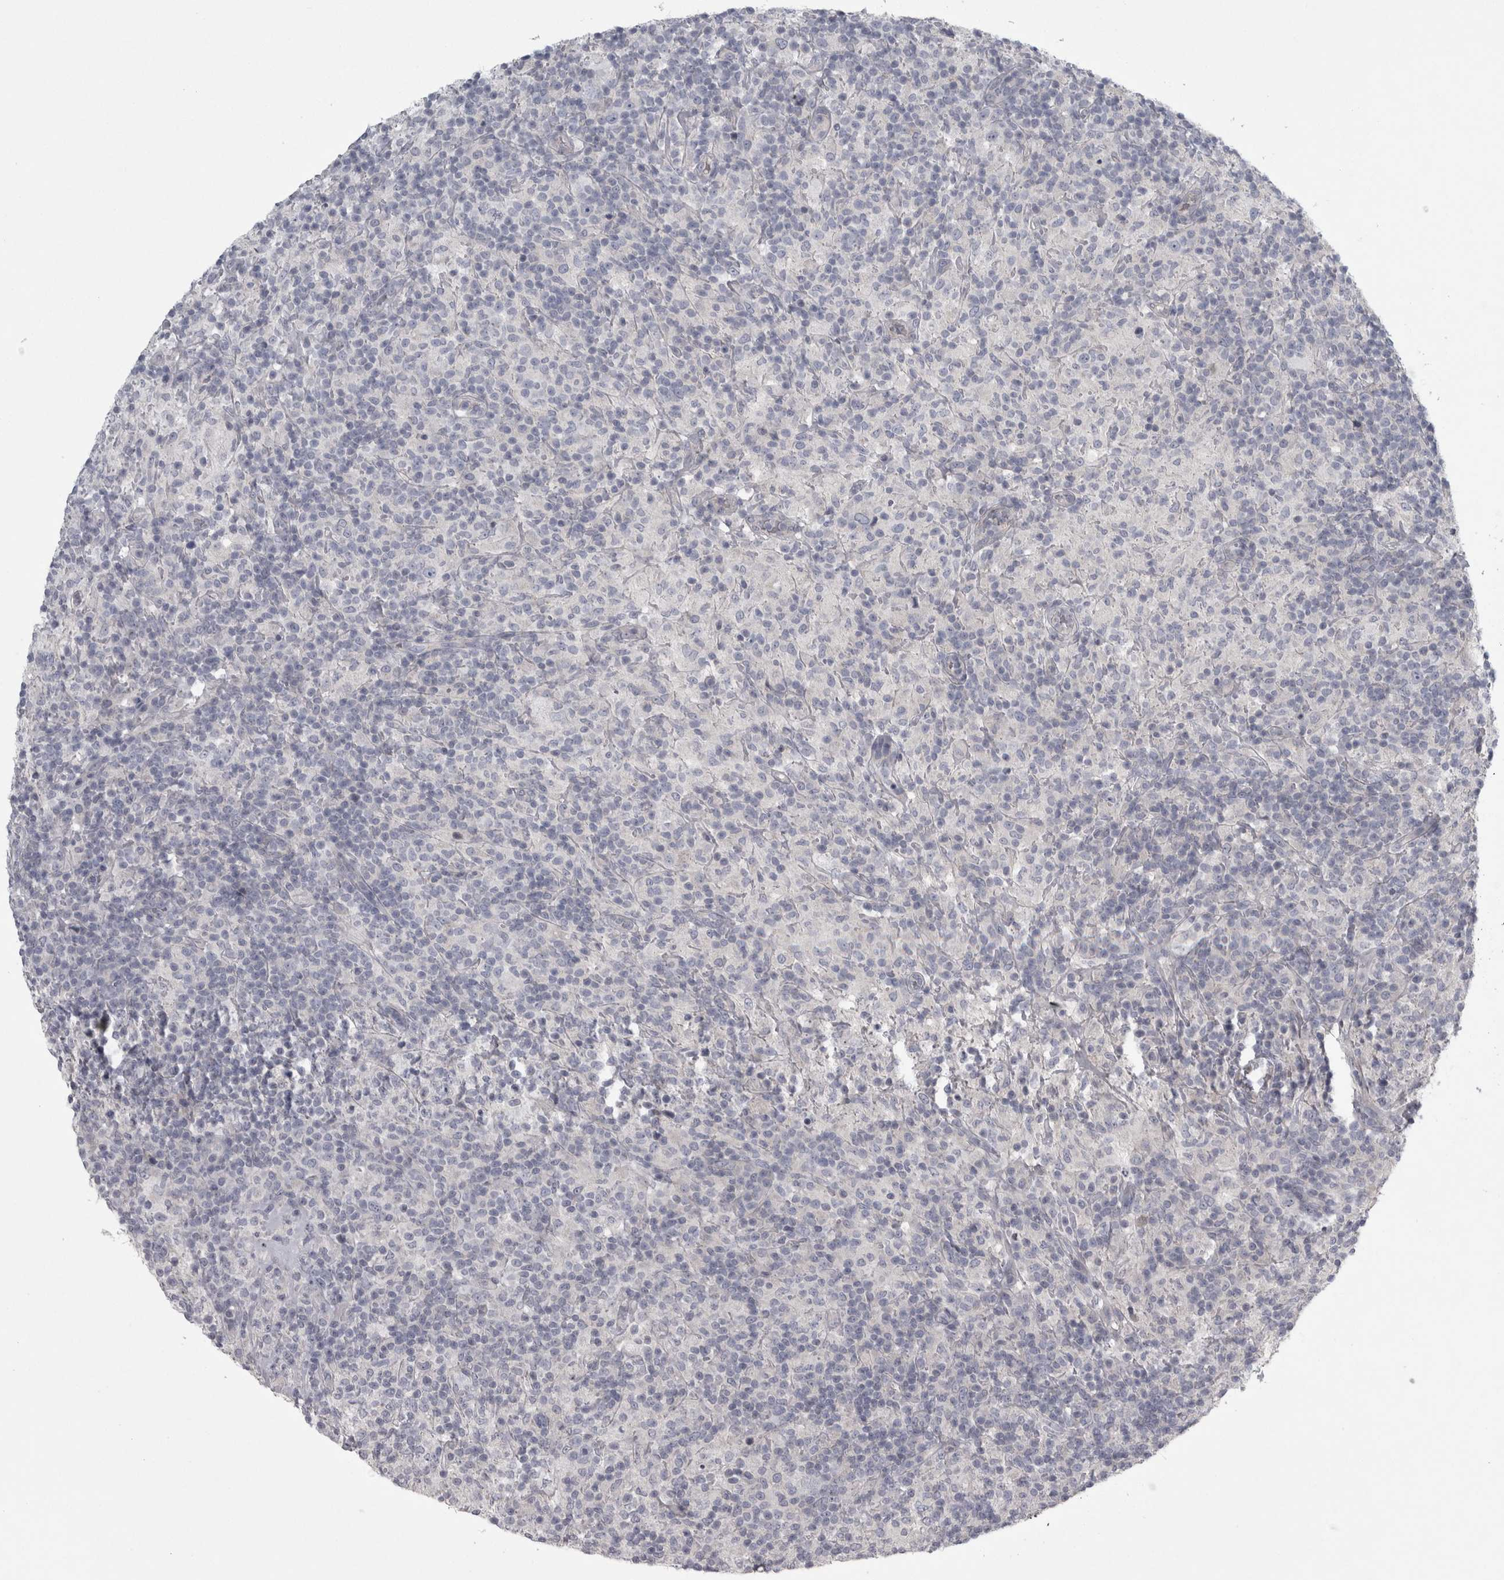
{"staining": {"intensity": "negative", "quantity": "none", "location": "none"}, "tissue": "lymphoma", "cell_type": "Tumor cells", "image_type": "cancer", "snomed": [{"axis": "morphology", "description": "Hodgkin's disease, NOS"}, {"axis": "topography", "description": "Lymph node"}], "caption": "Immunohistochemistry of human lymphoma exhibits no expression in tumor cells.", "gene": "ENPP7", "patient": {"sex": "male", "age": 70}}